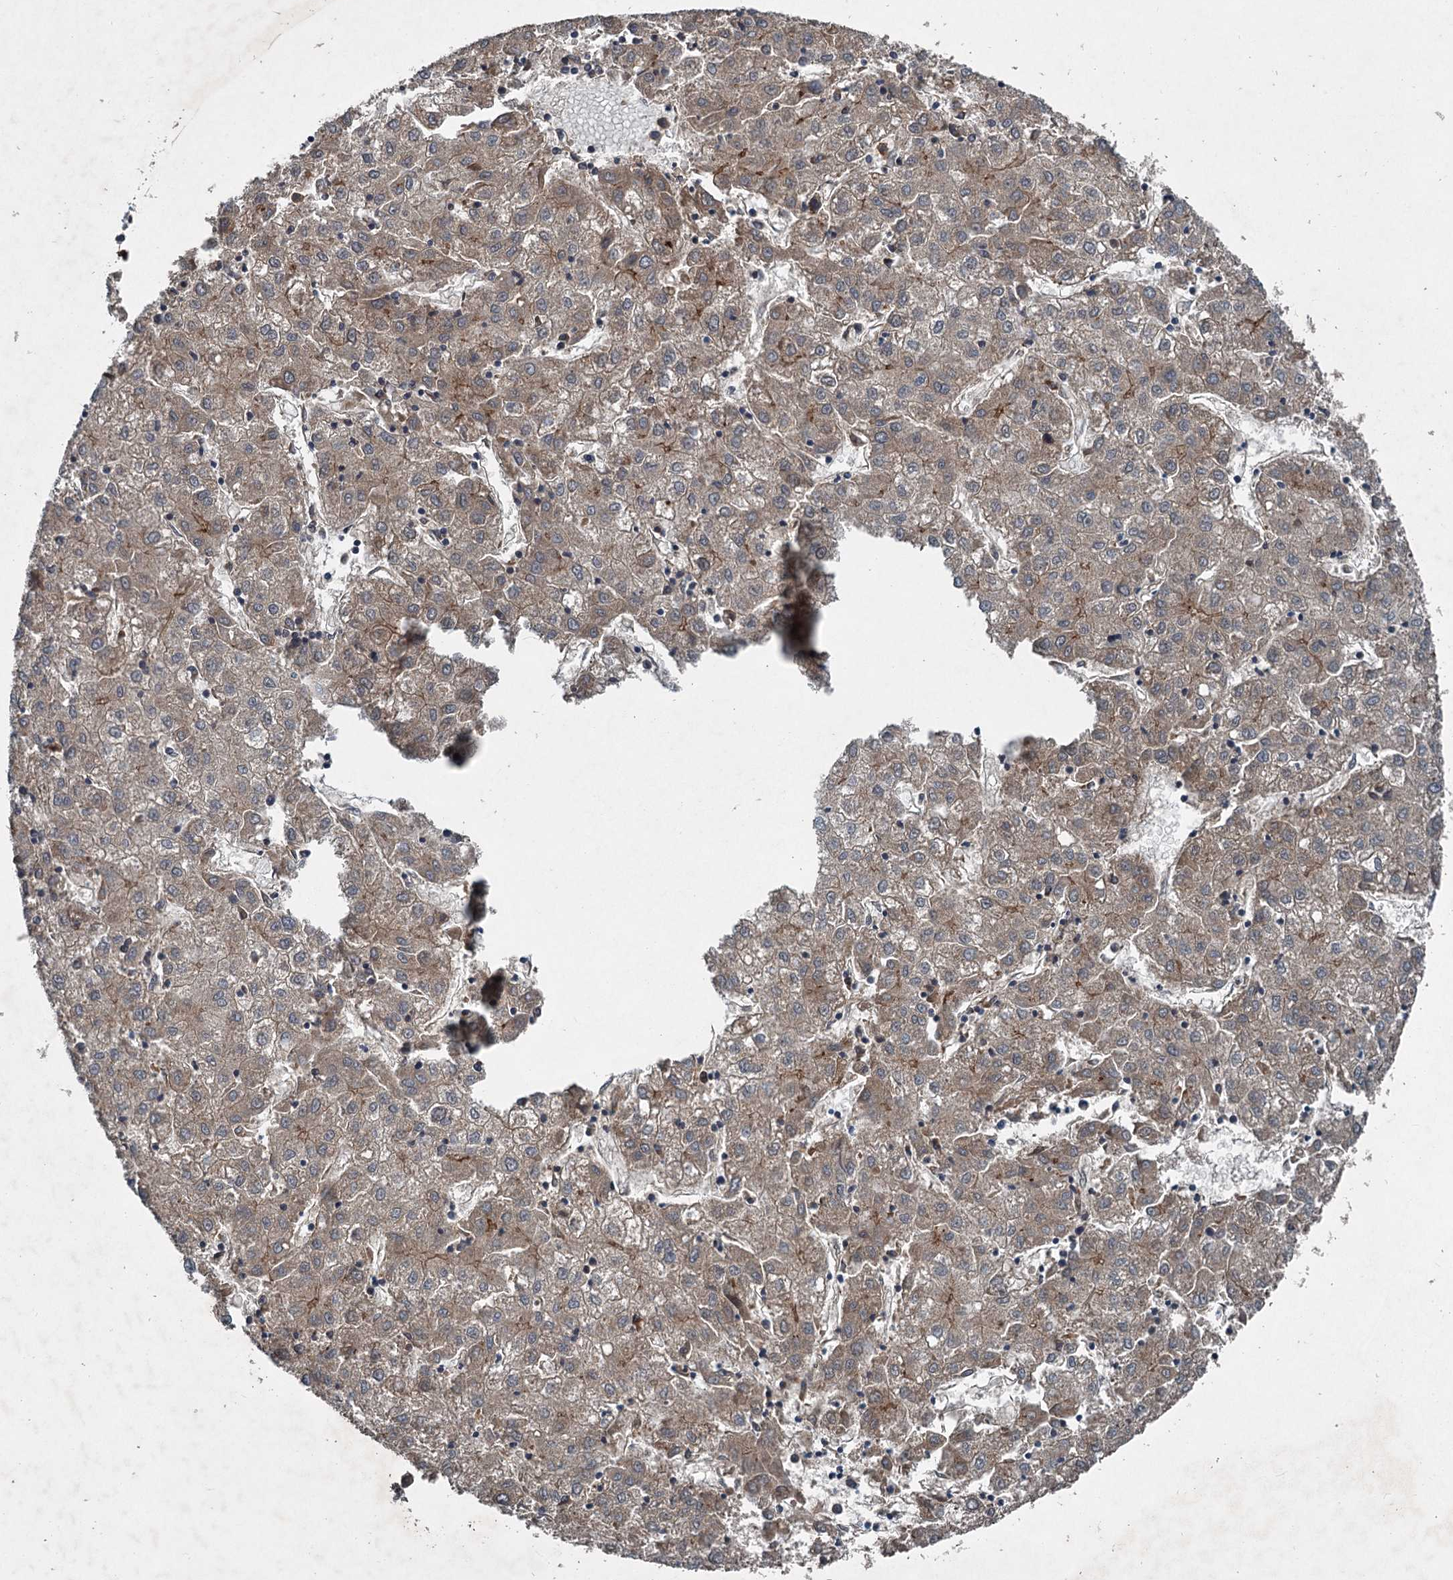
{"staining": {"intensity": "weak", "quantity": ">75%", "location": "cytoplasmic/membranous"}, "tissue": "liver cancer", "cell_type": "Tumor cells", "image_type": "cancer", "snomed": [{"axis": "morphology", "description": "Carcinoma, Hepatocellular, NOS"}, {"axis": "topography", "description": "Liver"}], "caption": "Immunohistochemical staining of human liver cancer exhibits low levels of weak cytoplasmic/membranous staining in about >75% of tumor cells.", "gene": "TAPBPL", "patient": {"sex": "male", "age": 72}}